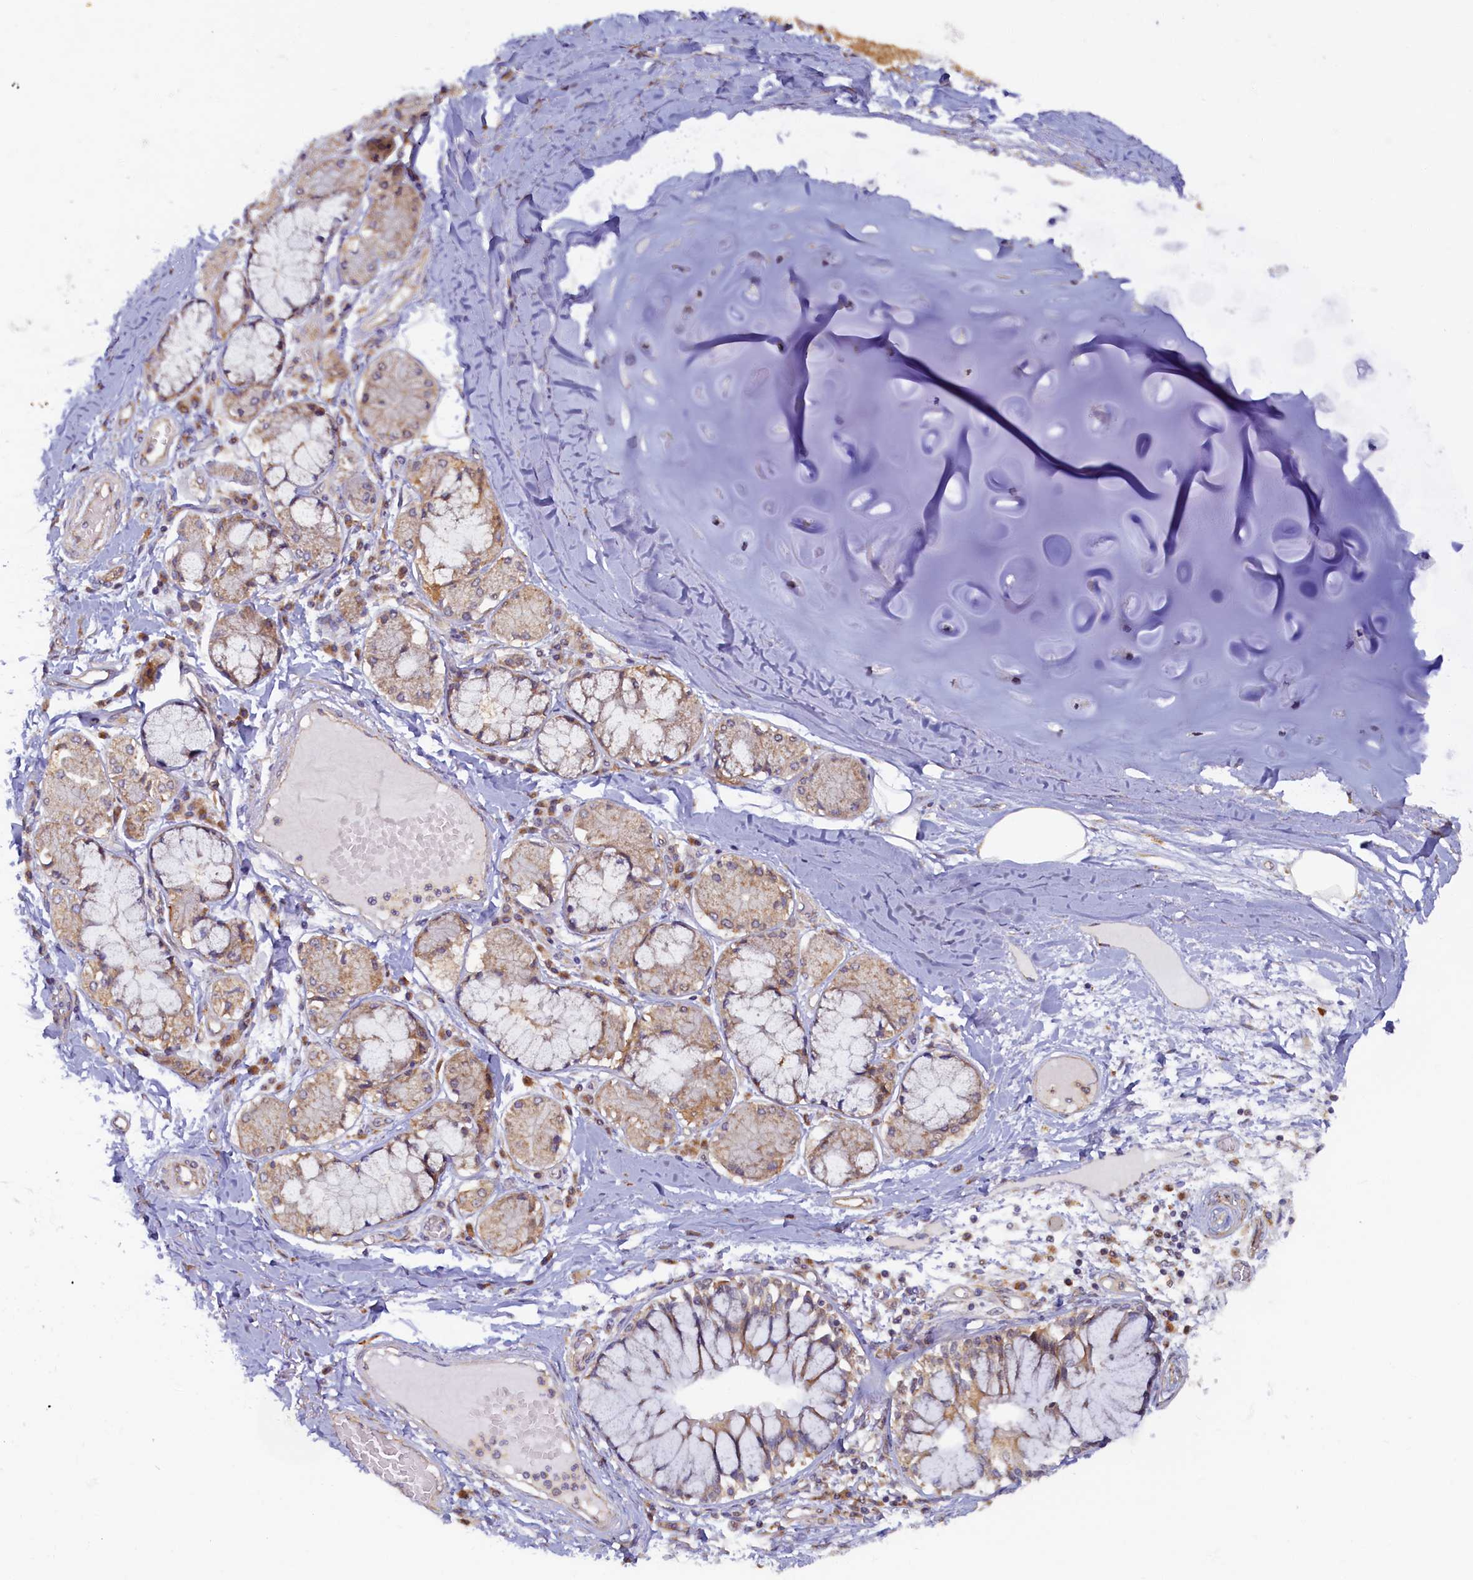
{"staining": {"intensity": "moderate", "quantity": "<25%", "location": "cytoplasmic/membranous"}, "tissue": "adipose tissue", "cell_type": "Adipocytes", "image_type": "normal", "snomed": [{"axis": "morphology", "description": "Normal tissue, NOS"}, {"axis": "topography", "description": "Cartilage tissue"}, {"axis": "topography", "description": "Bronchus"}, {"axis": "topography", "description": "Lung"}, {"axis": "topography", "description": "Peripheral nerve tissue"}], "caption": "Benign adipose tissue reveals moderate cytoplasmic/membranous staining in about <25% of adipocytes (IHC, brightfield microscopy, high magnification)..", "gene": "STX12", "patient": {"sex": "female", "age": 49}}